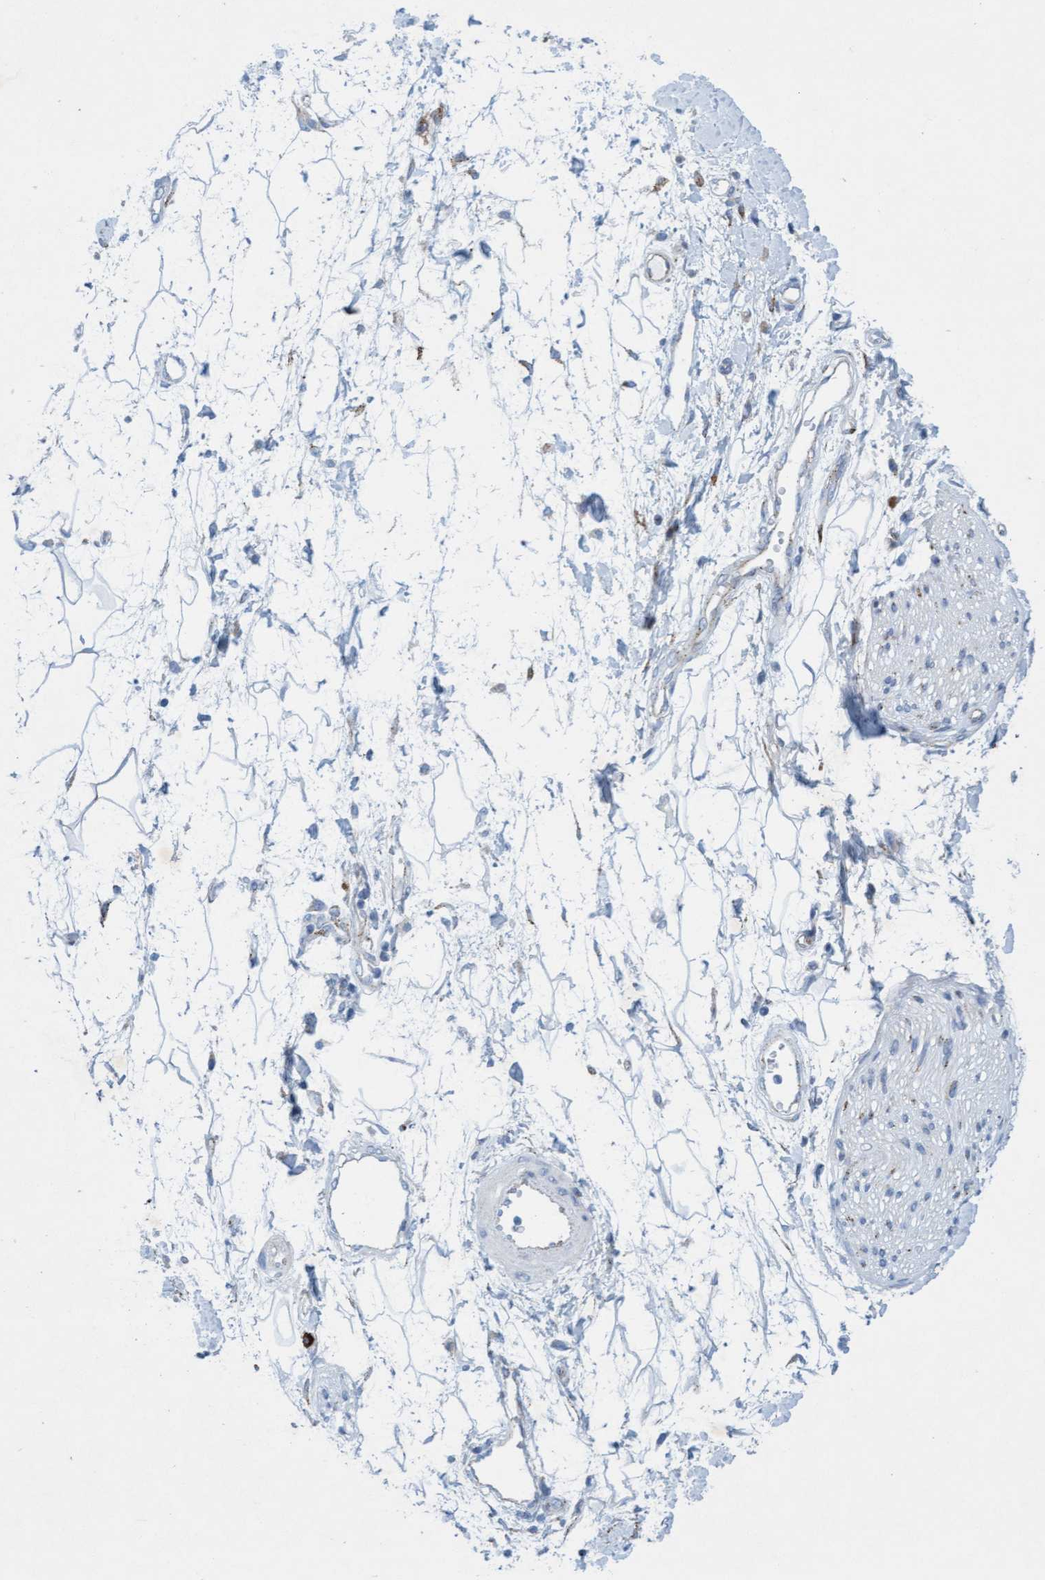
{"staining": {"intensity": "negative", "quantity": "none", "location": "none"}, "tissue": "adipose tissue", "cell_type": "Adipocytes", "image_type": "normal", "snomed": [{"axis": "morphology", "description": "Normal tissue, NOS"}, {"axis": "morphology", "description": "Adenocarcinoma, NOS"}, {"axis": "topography", "description": "Duodenum"}, {"axis": "topography", "description": "Peripheral nerve tissue"}], "caption": "DAB (3,3'-diaminobenzidine) immunohistochemical staining of normal adipose tissue shows no significant expression in adipocytes. Nuclei are stained in blue.", "gene": "SGSH", "patient": {"sex": "female", "age": 60}}